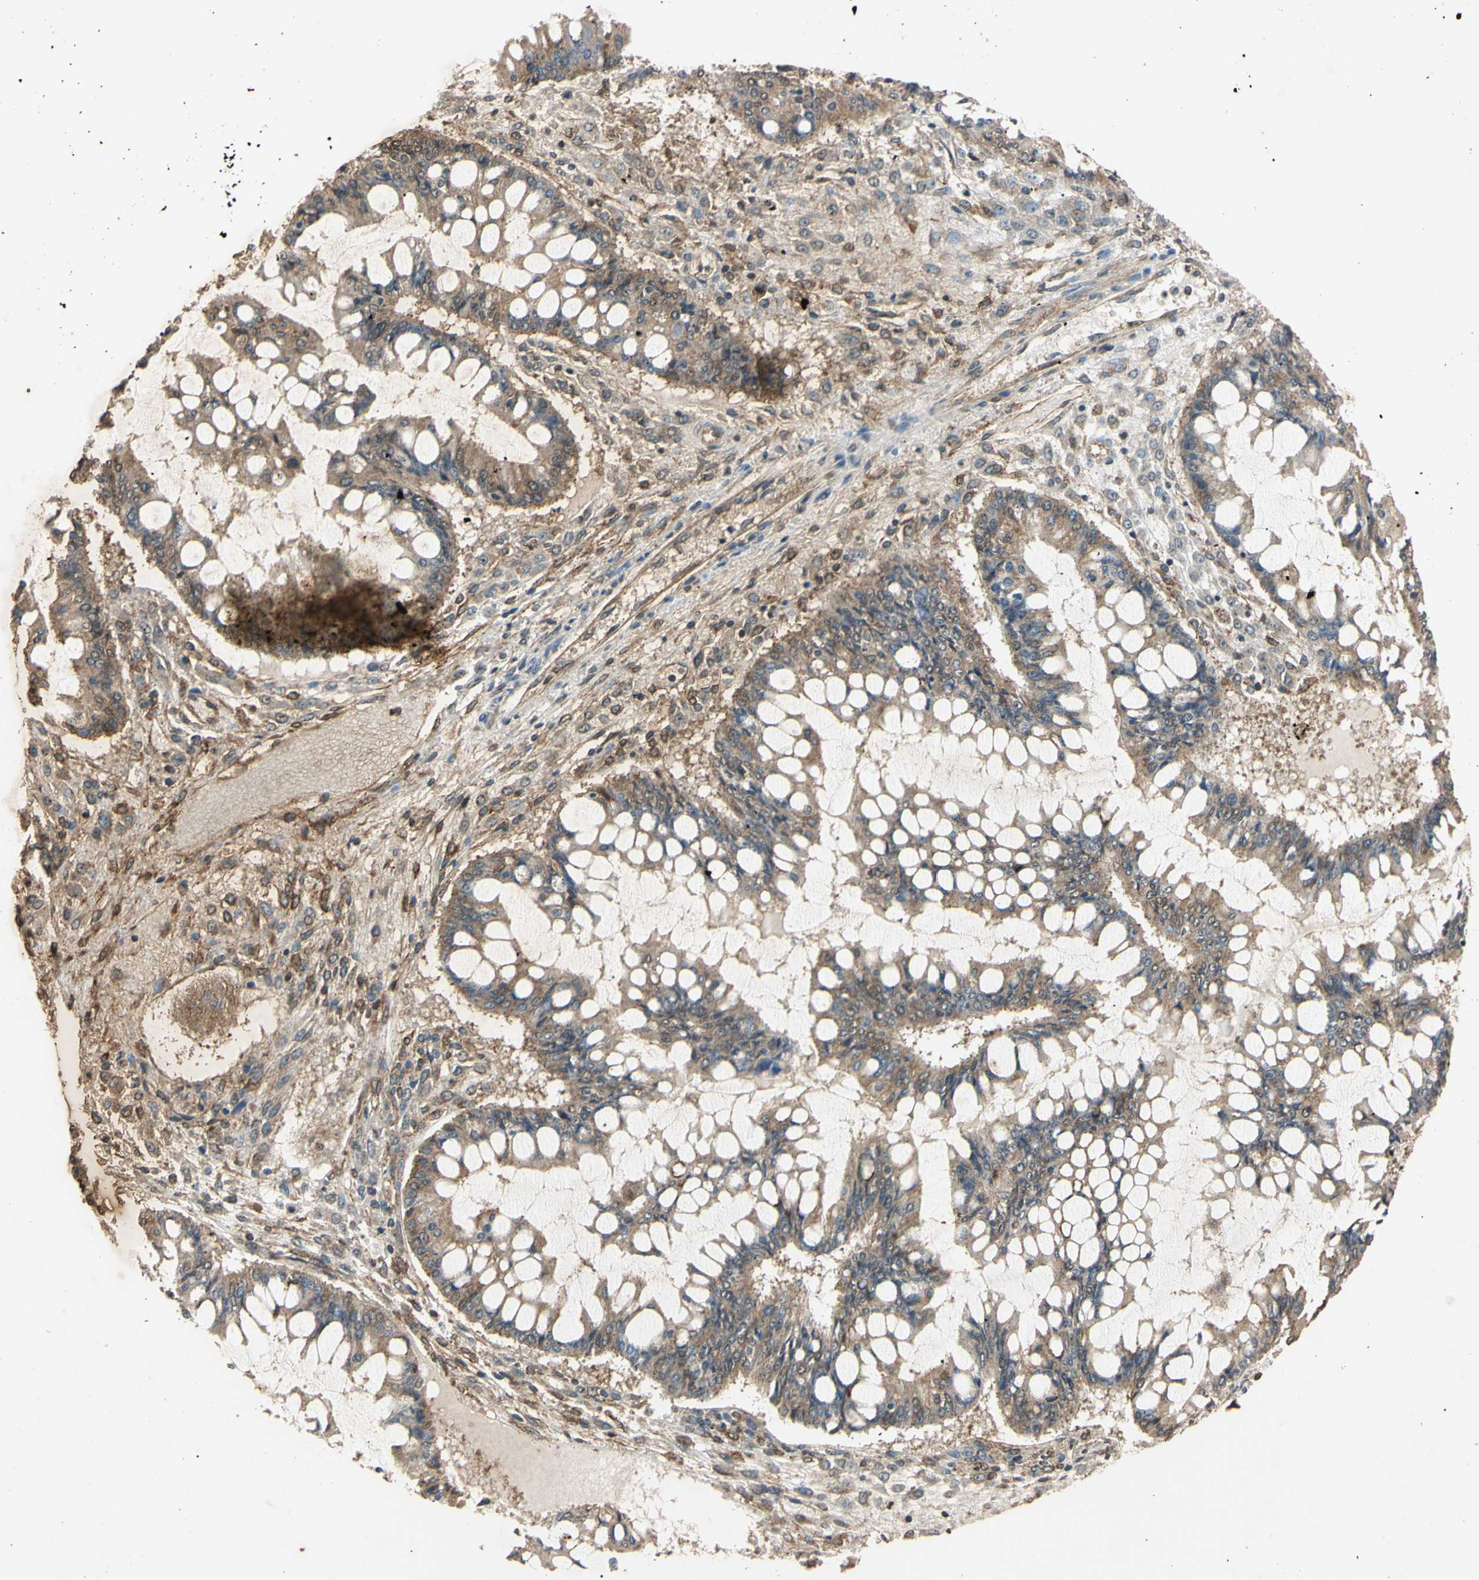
{"staining": {"intensity": "moderate", "quantity": "25%-75%", "location": "cytoplasmic/membranous"}, "tissue": "ovarian cancer", "cell_type": "Tumor cells", "image_type": "cancer", "snomed": [{"axis": "morphology", "description": "Cystadenocarcinoma, mucinous, NOS"}, {"axis": "topography", "description": "Ovary"}], "caption": "An IHC micrograph of tumor tissue is shown. Protein staining in brown shows moderate cytoplasmic/membranous positivity in mucinous cystadenocarcinoma (ovarian) within tumor cells.", "gene": "EPN1", "patient": {"sex": "female", "age": 73}}